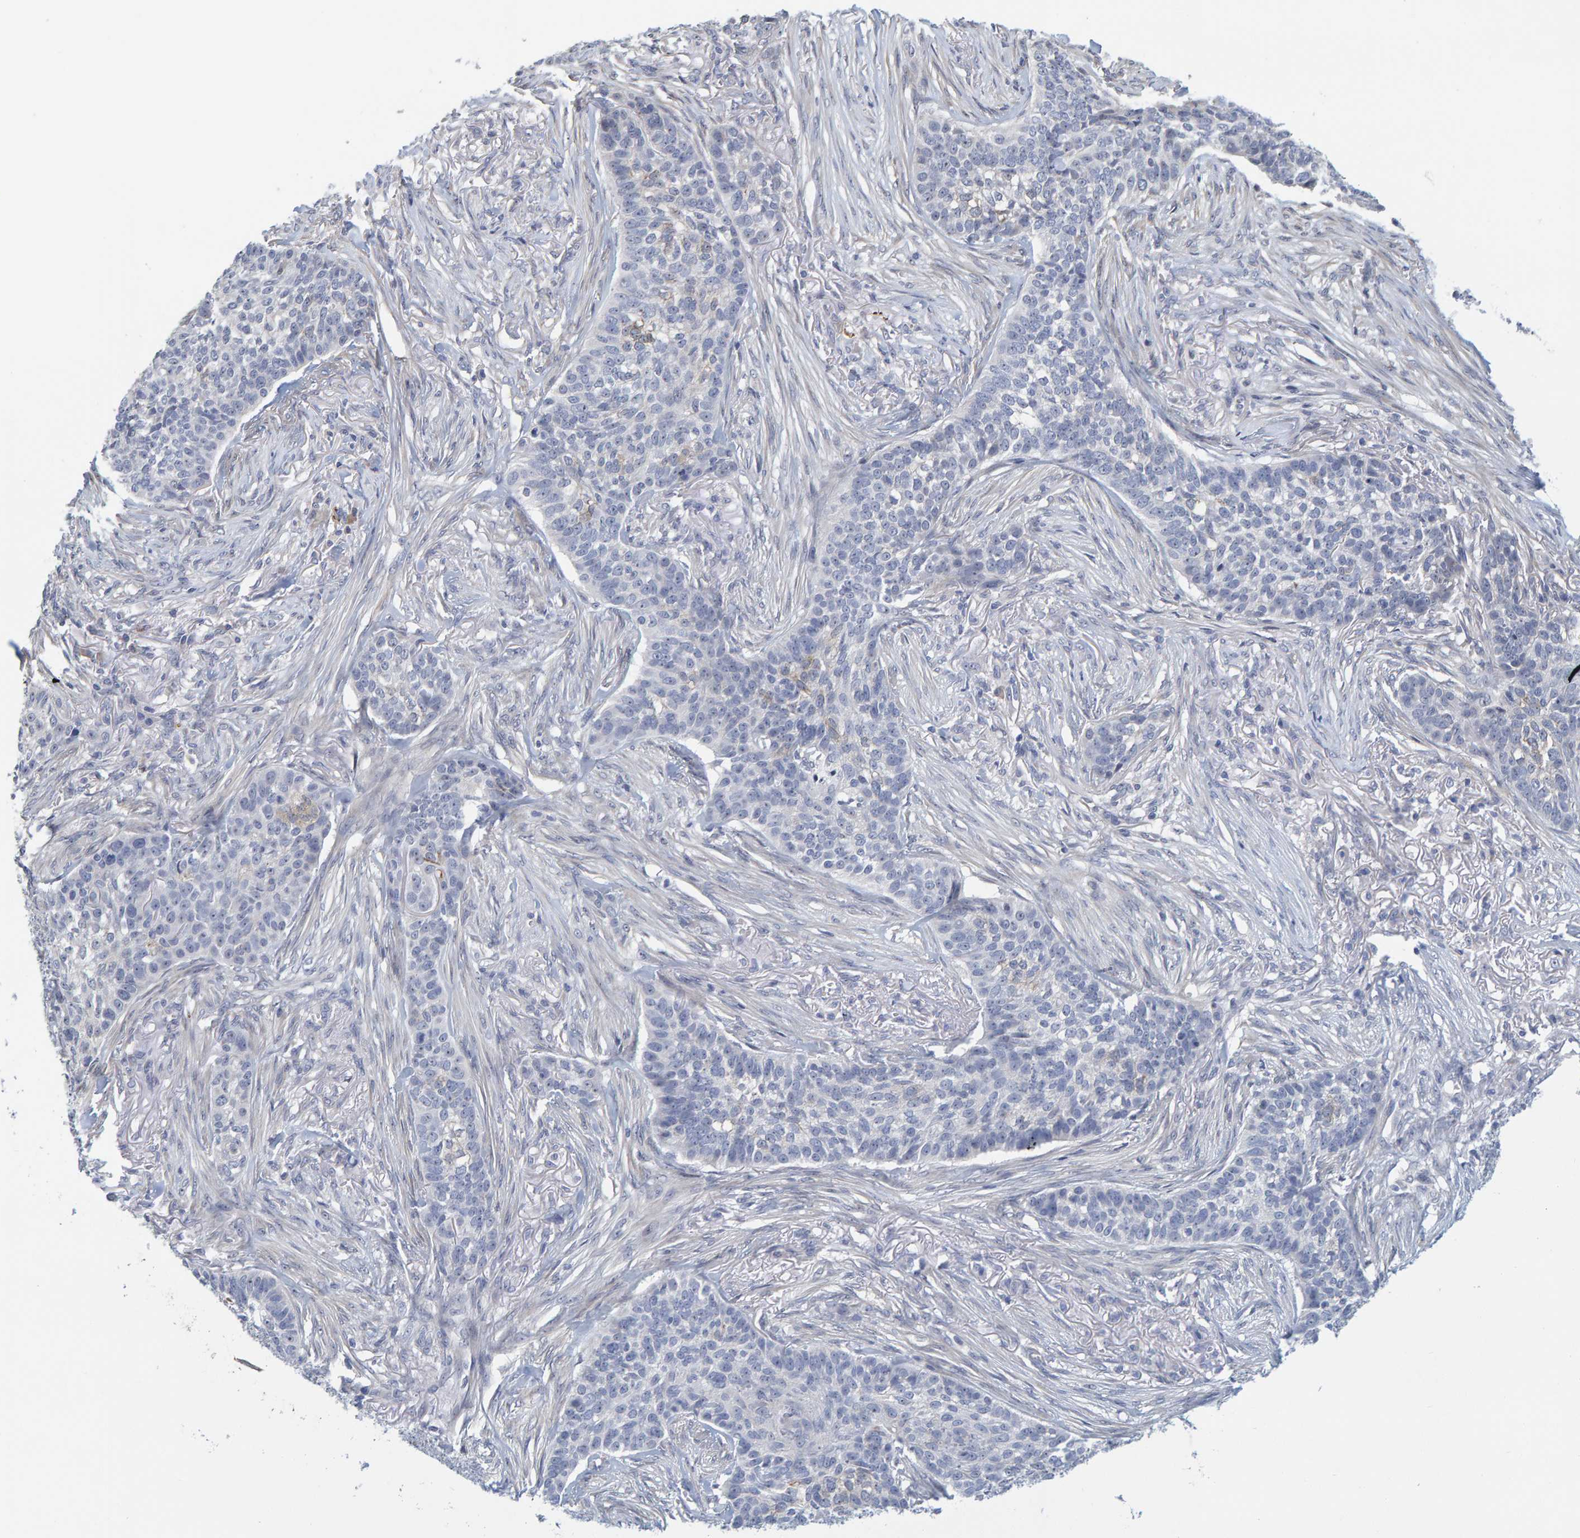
{"staining": {"intensity": "negative", "quantity": "none", "location": "none"}, "tissue": "skin cancer", "cell_type": "Tumor cells", "image_type": "cancer", "snomed": [{"axis": "morphology", "description": "Basal cell carcinoma"}, {"axis": "topography", "description": "Skin"}], "caption": "Histopathology image shows no significant protein positivity in tumor cells of skin basal cell carcinoma.", "gene": "ZNF77", "patient": {"sex": "male", "age": 85}}